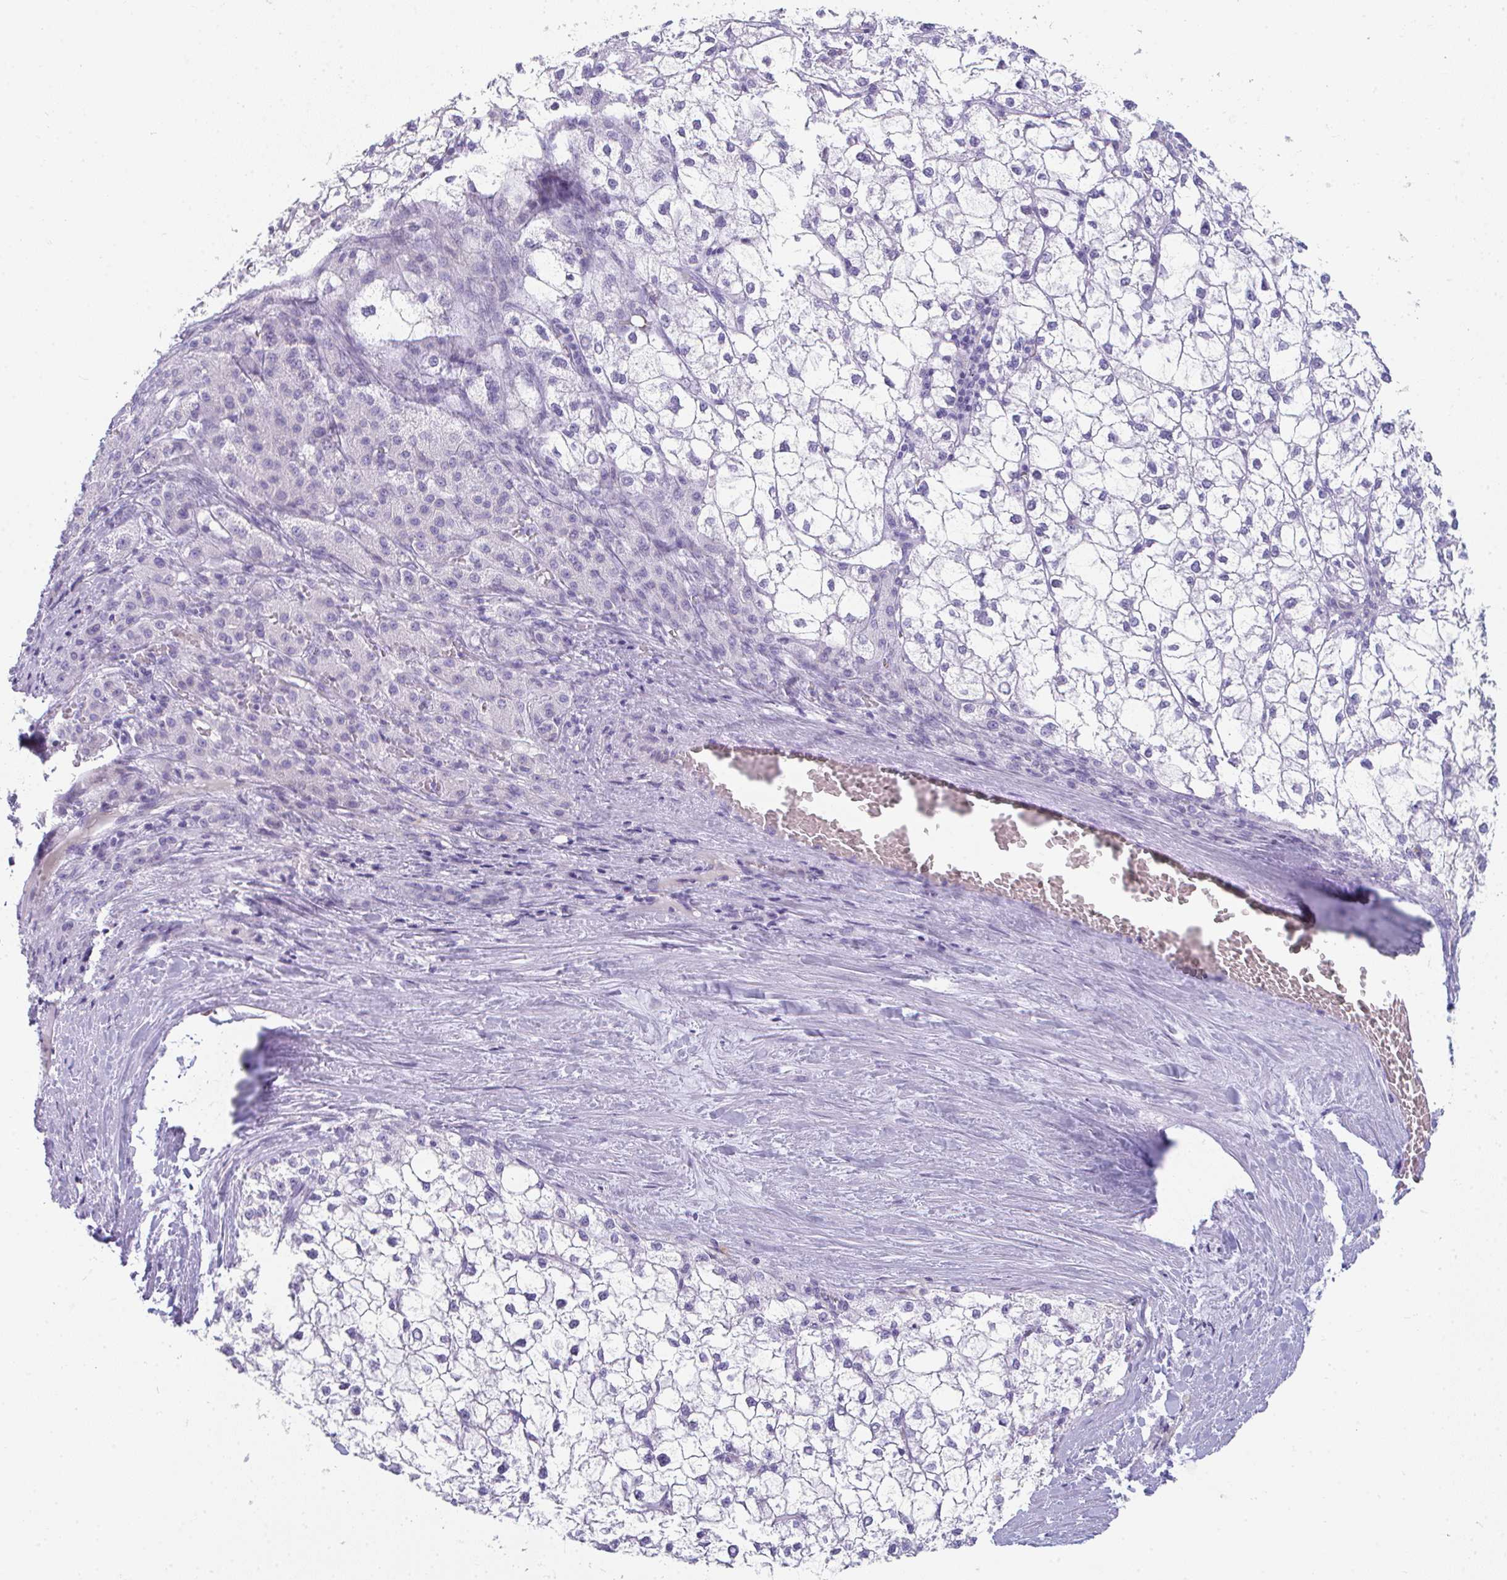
{"staining": {"intensity": "negative", "quantity": "none", "location": "none"}, "tissue": "liver cancer", "cell_type": "Tumor cells", "image_type": "cancer", "snomed": [{"axis": "morphology", "description": "Carcinoma, Hepatocellular, NOS"}, {"axis": "topography", "description": "Liver"}], "caption": "Protein analysis of liver cancer (hepatocellular carcinoma) demonstrates no significant expression in tumor cells. The staining was performed using DAB to visualize the protein expression in brown, while the nuclei were stained in blue with hematoxylin (Magnification: 20x).", "gene": "TTC30B", "patient": {"sex": "female", "age": 43}}